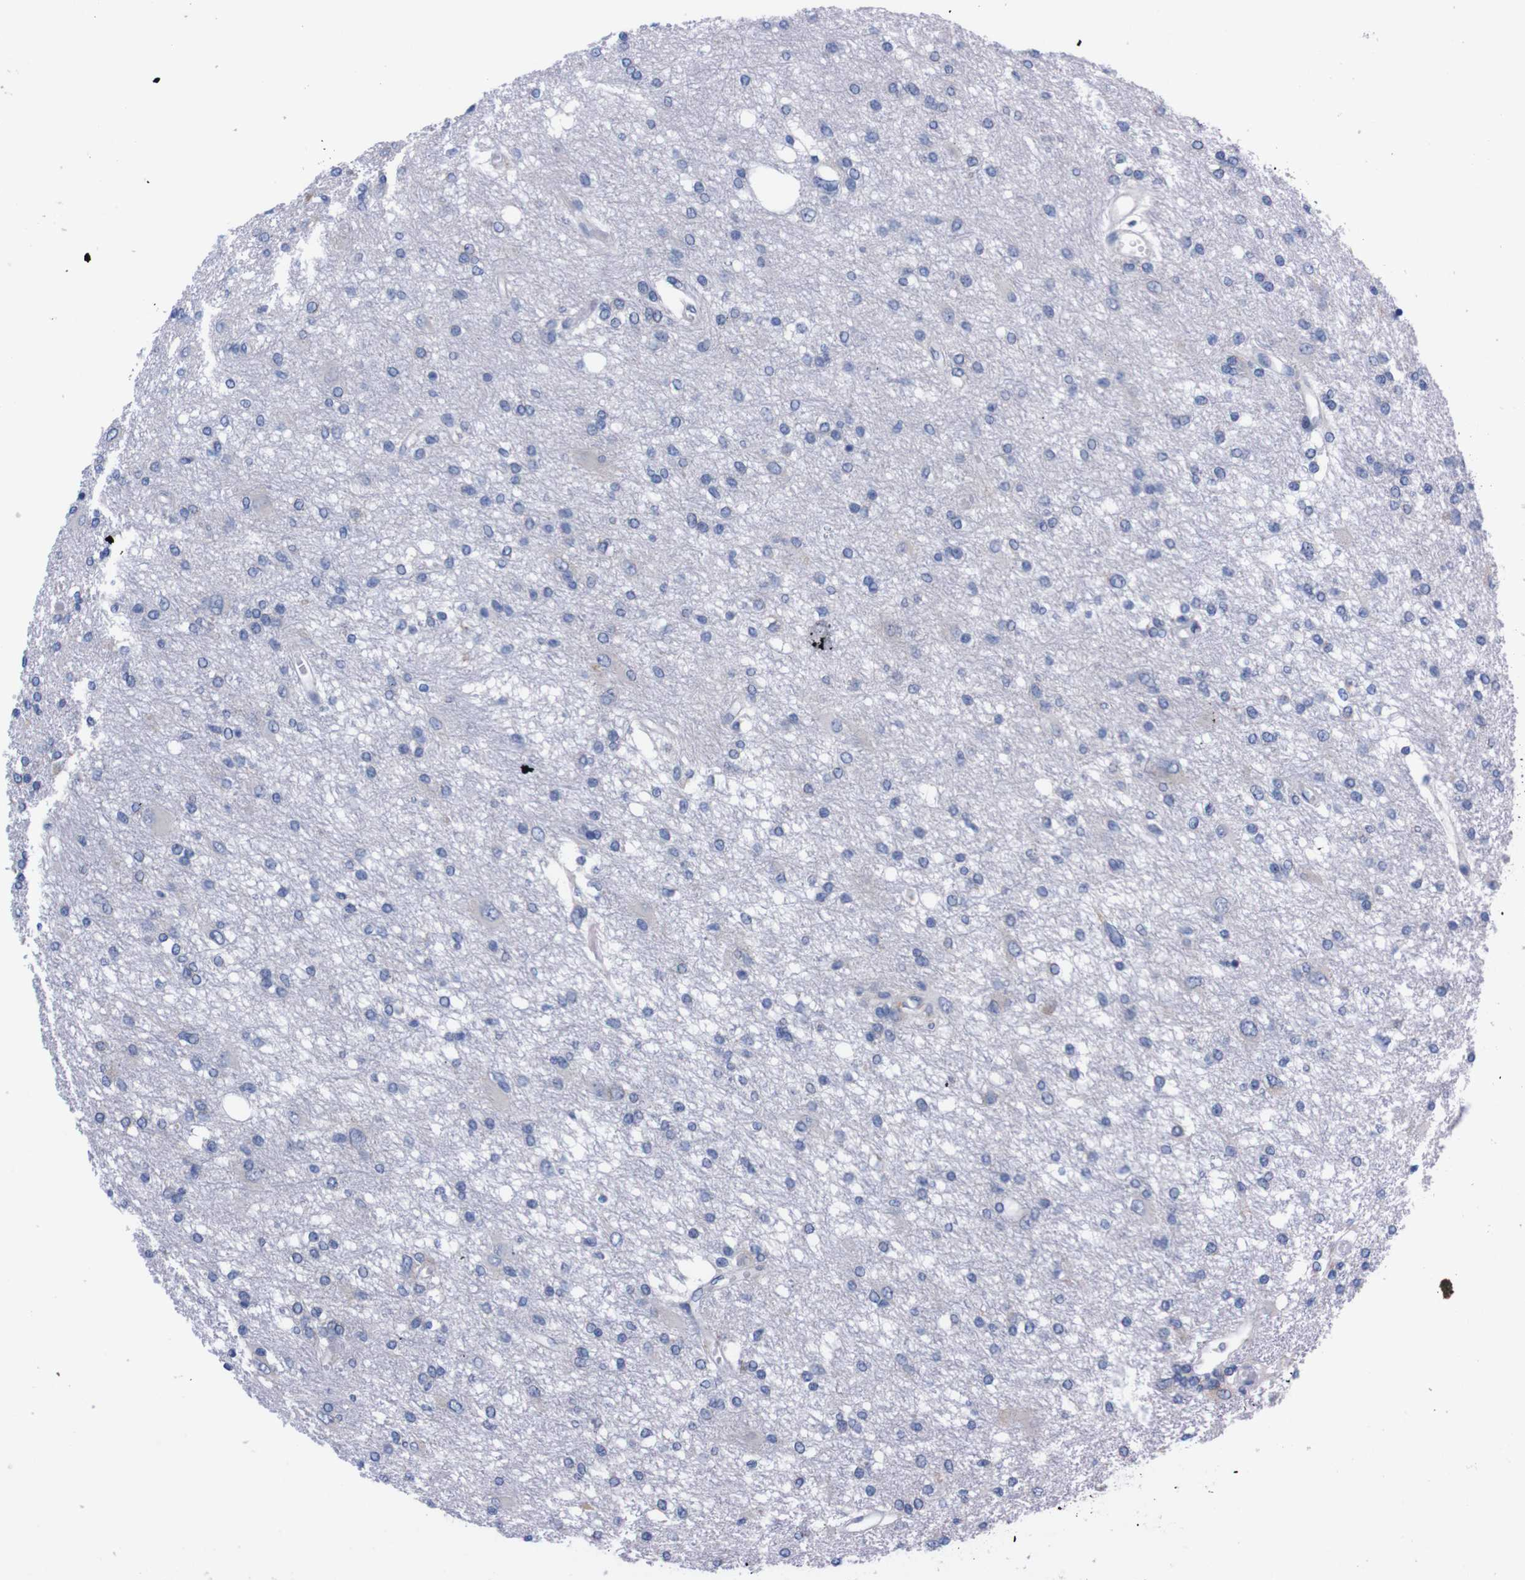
{"staining": {"intensity": "negative", "quantity": "none", "location": "none"}, "tissue": "glioma", "cell_type": "Tumor cells", "image_type": "cancer", "snomed": [{"axis": "morphology", "description": "Glioma, malignant, High grade"}, {"axis": "topography", "description": "Brain"}], "caption": "Immunohistochemistry image of neoplastic tissue: glioma stained with DAB shows no significant protein positivity in tumor cells.", "gene": "NEBL", "patient": {"sex": "female", "age": 59}}